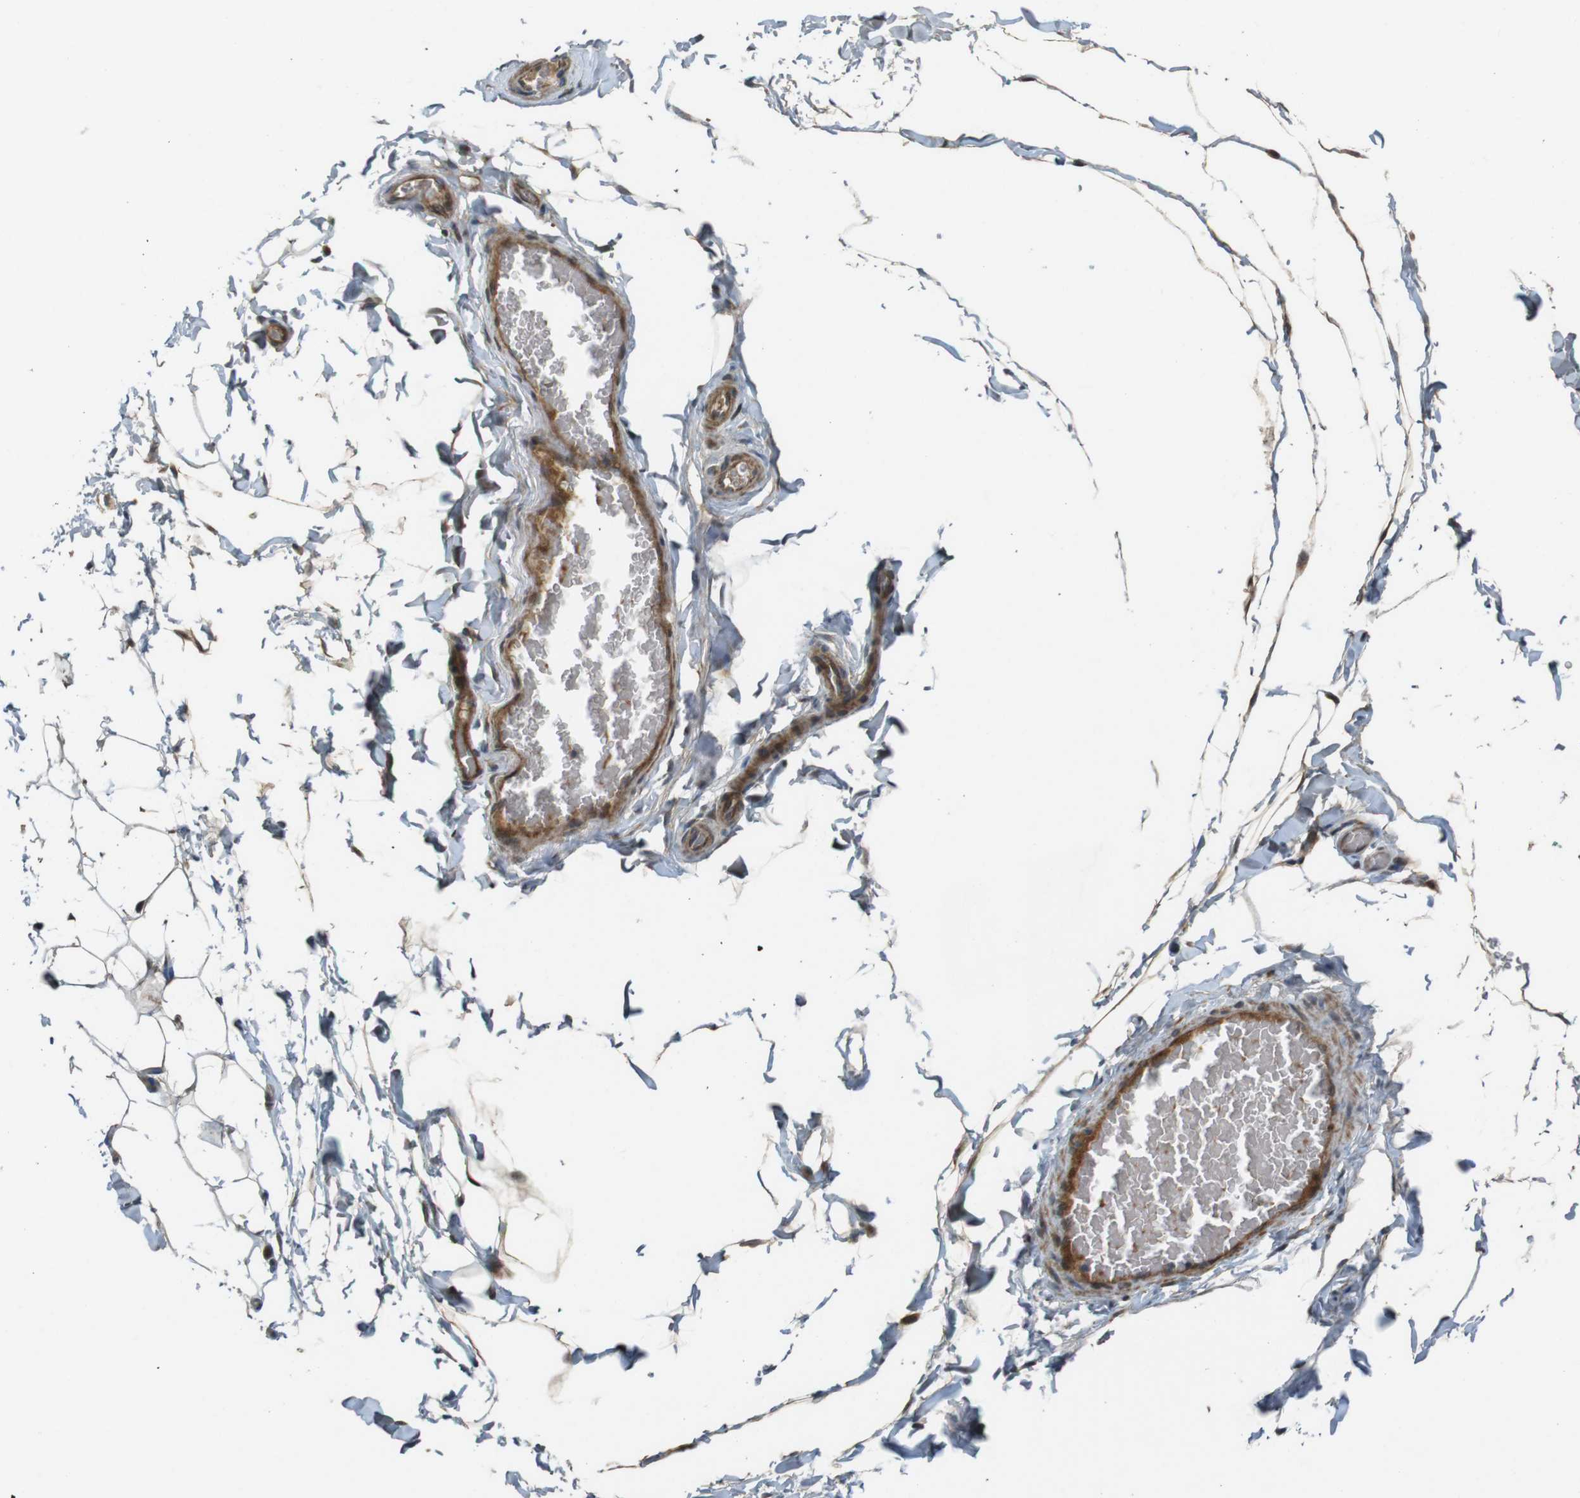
{"staining": {"intensity": "negative", "quantity": "none", "location": "none"}, "tissue": "adipose tissue", "cell_type": "Adipocytes", "image_type": "normal", "snomed": [{"axis": "morphology", "description": "Normal tissue, NOS"}, {"axis": "topography", "description": "Soft tissue"}], "caption": "This is a histopathology image of IHC staining of normal adipose tissue, which shows no positivity in adipocytes. The staining is performed using DAB (3,3'-diaminobenzidine) brown chromogen with nuclei counter-stained in using hematoxylin.", "gene": "IFFO2", "patient": {"sex": "male", "age": 26}}